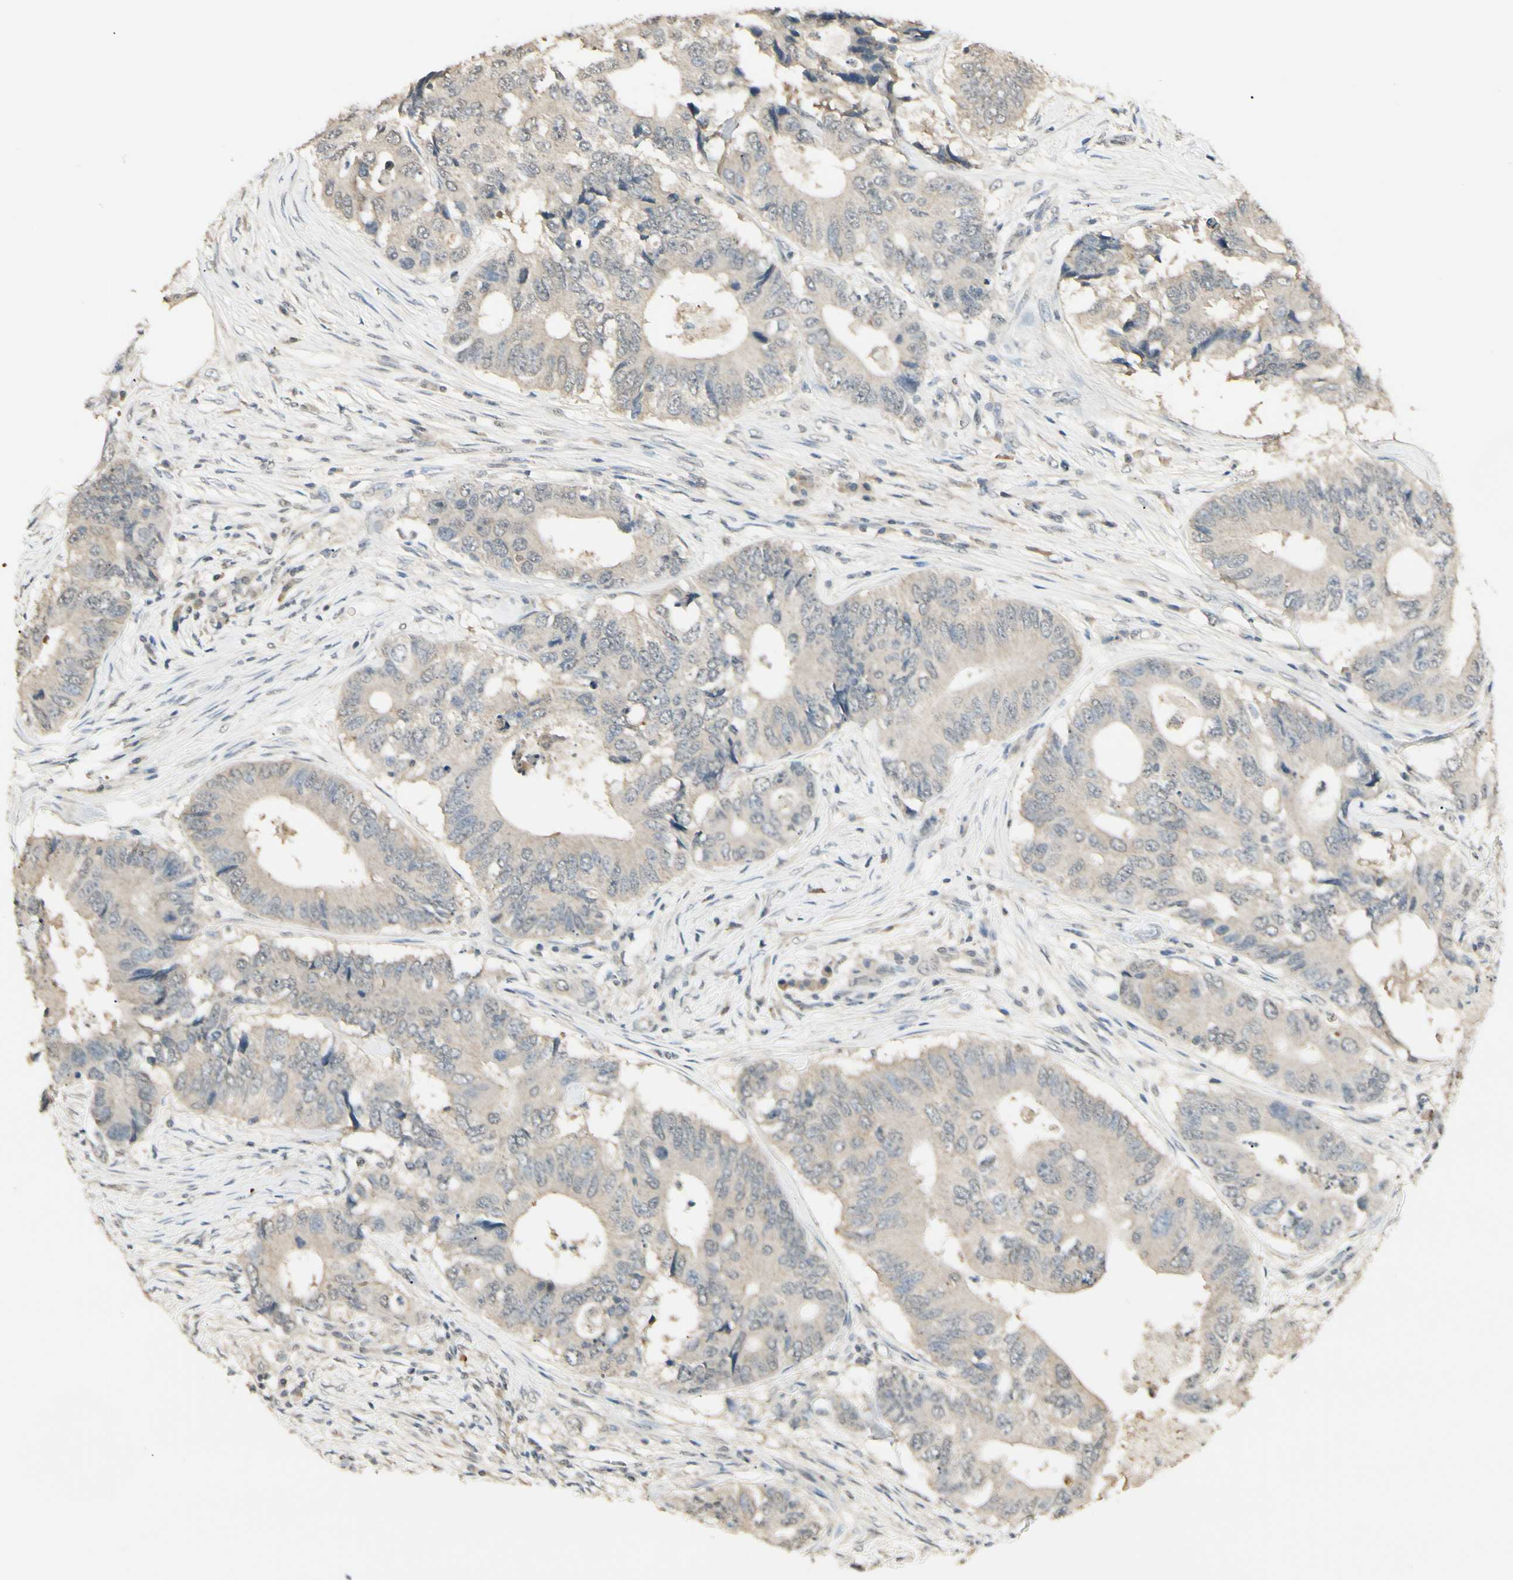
{"staining": {"intensity": "weak", "quantity": ">75%", "location": "cytoplasmic/membranous"}, "tissue": "colorectal cancer", "cell_type": "Tumor cells", "image_type": "cancer", "snomed": [{"axis": "morphology", "description": "Adenocarcinoma, NOS"}, {"axis": "topography", "description": "Colon"}], "caption": "DAB immunohistochemical staining of colorectal cancer exhibits weak cytoplasmic/membranous protein staining in about >75% of tumor cells.", "gene": "SGCA", "patient": {"sex": "male", "age": 71}}